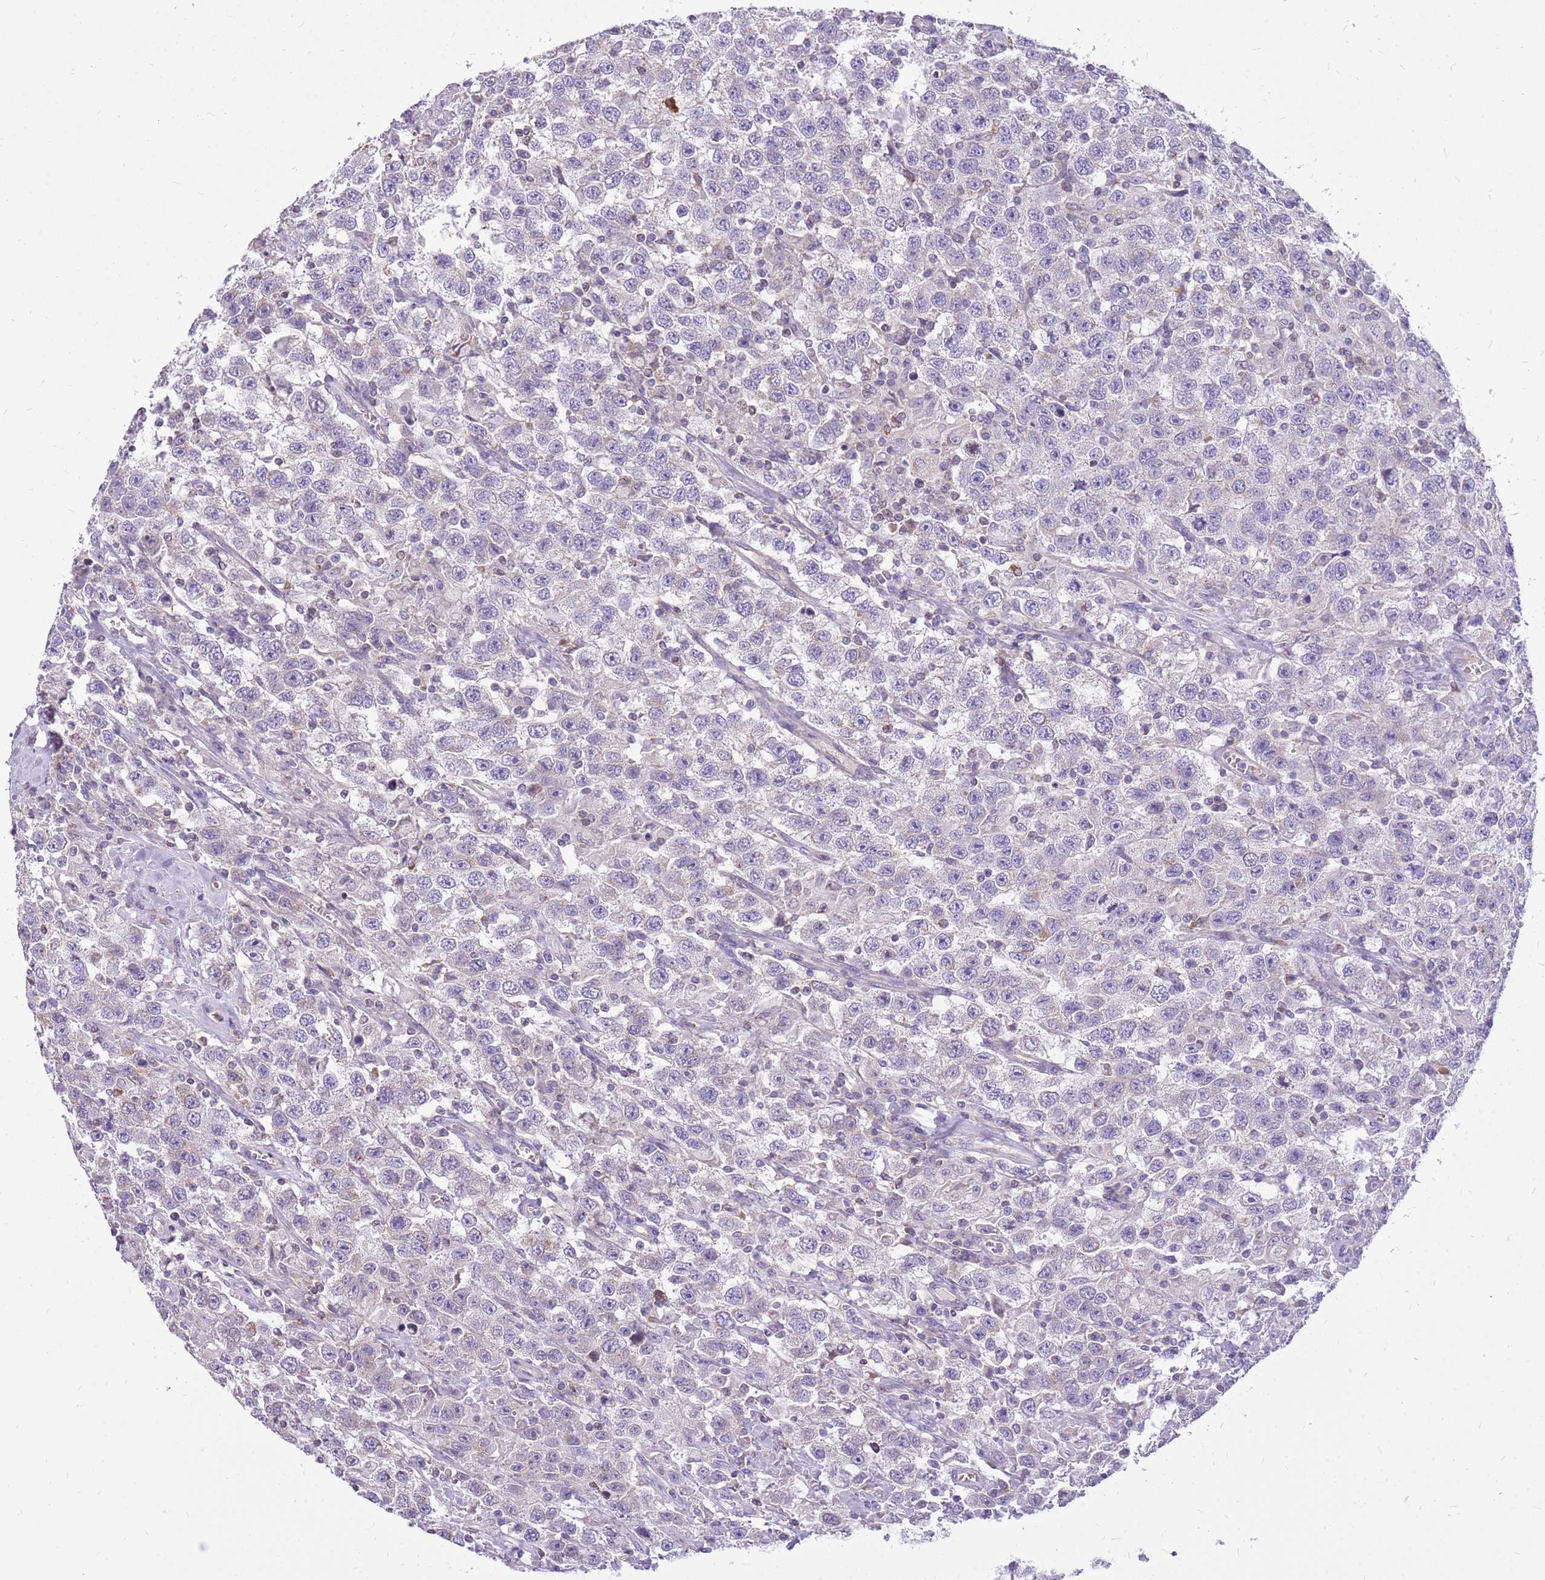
{"staining": {"intensity": "negative", "quantity": "none", "location": "none"}, "tissue": "testis cancer", "cell_type": "Tumor cells", "image_type": "cancer", "snomed": [{"axis": "morphology", "description": "Seminoma, NOS"}, {"axis": "topography", "description": "Testis"}], "caption": "Immunohistochemical staining of human testis cancer displays no significant staining in tumor cells.", "gene": "WDR90", "patient": {"sex": "male", "age": 41}}